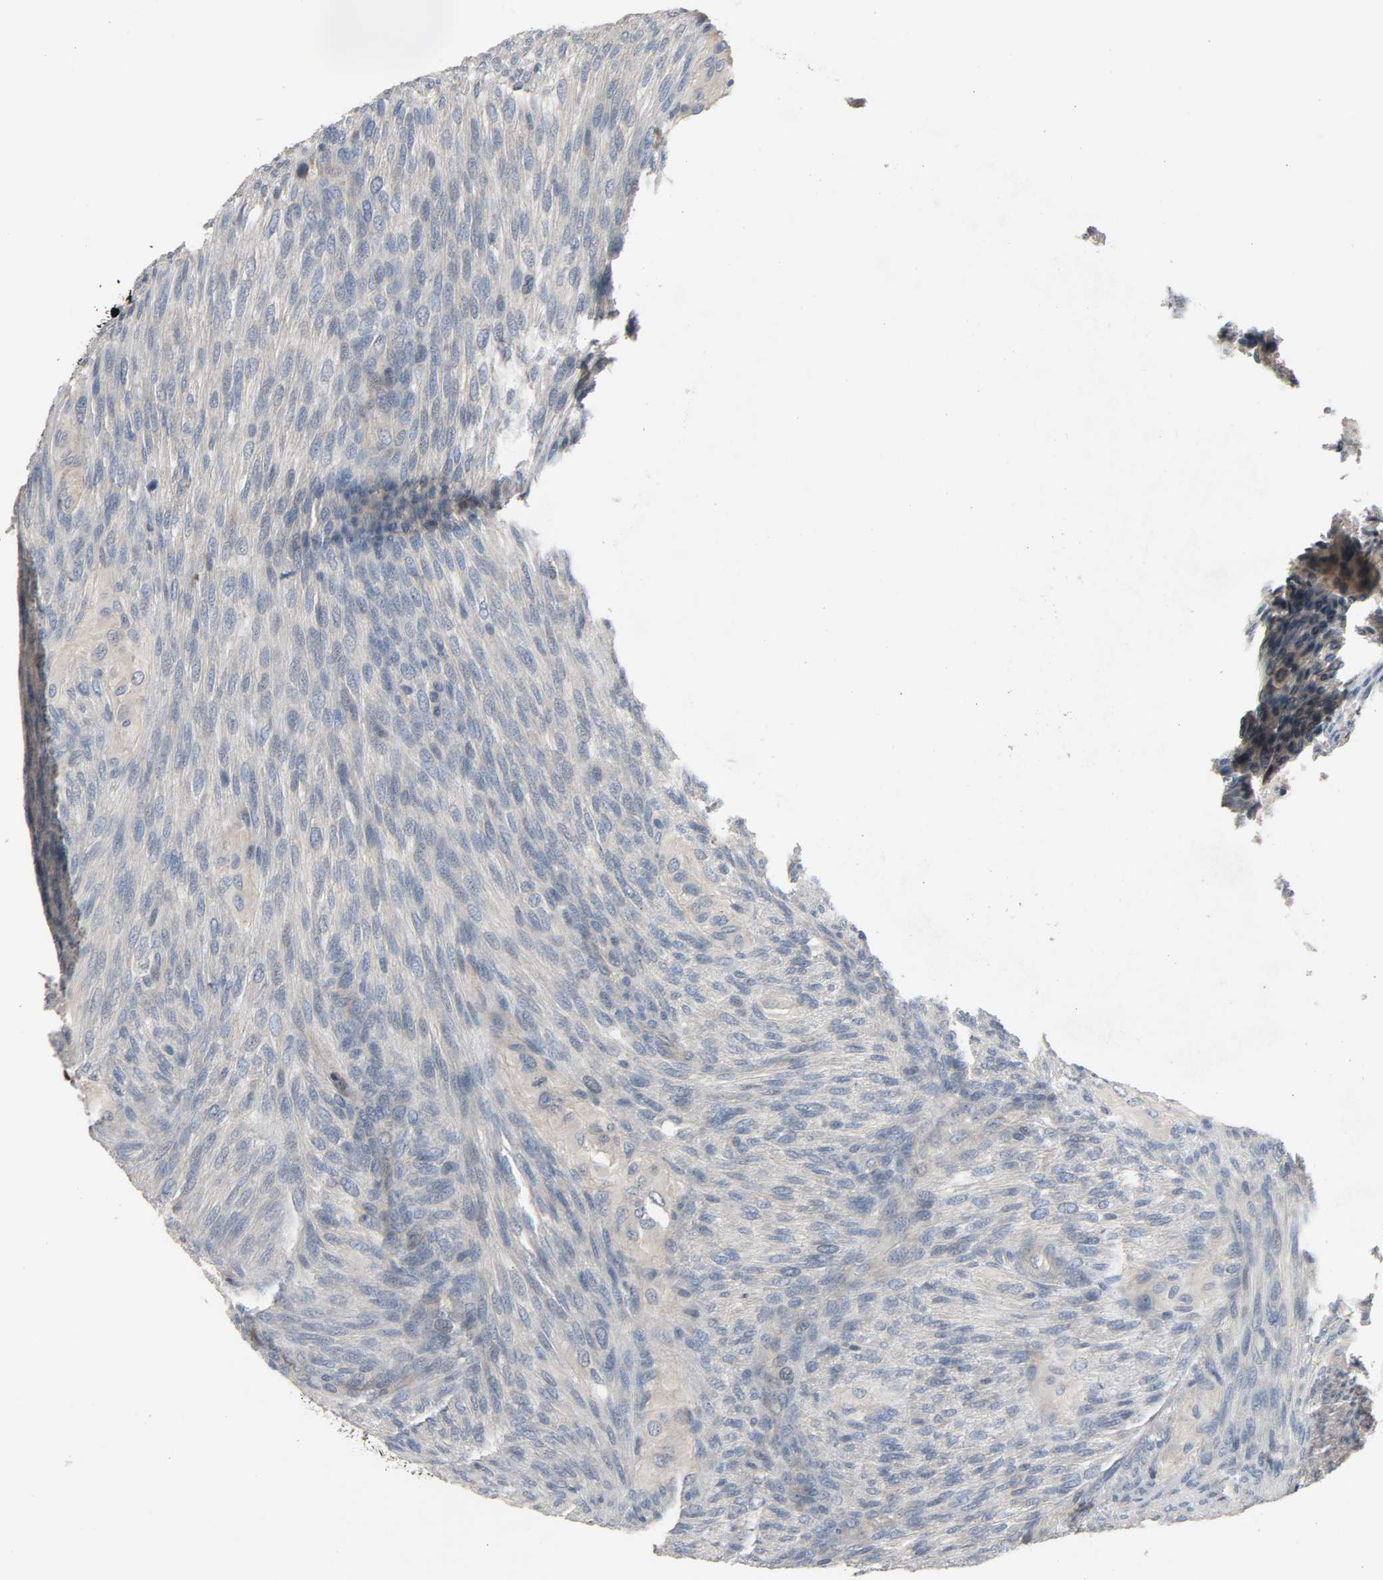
{"staining": {"intensity": "negative", "quantity": "none", "location": "none"}, "tissue": "glioma", "cell_type": "Tumor cells", "image_type": "cancer", "snomed": [{"axis": "morphology", "description": "Glioma, malignant, High grade"}, {"axis": "topography", "description": "Cerebral cortex"}], "caption": "Protein analysis of malignant glioma (high-grade) reveals no significant expression in tumor cells.", "gene": "LIMCH1", "patient": {"sex": "female", "age": 55}}